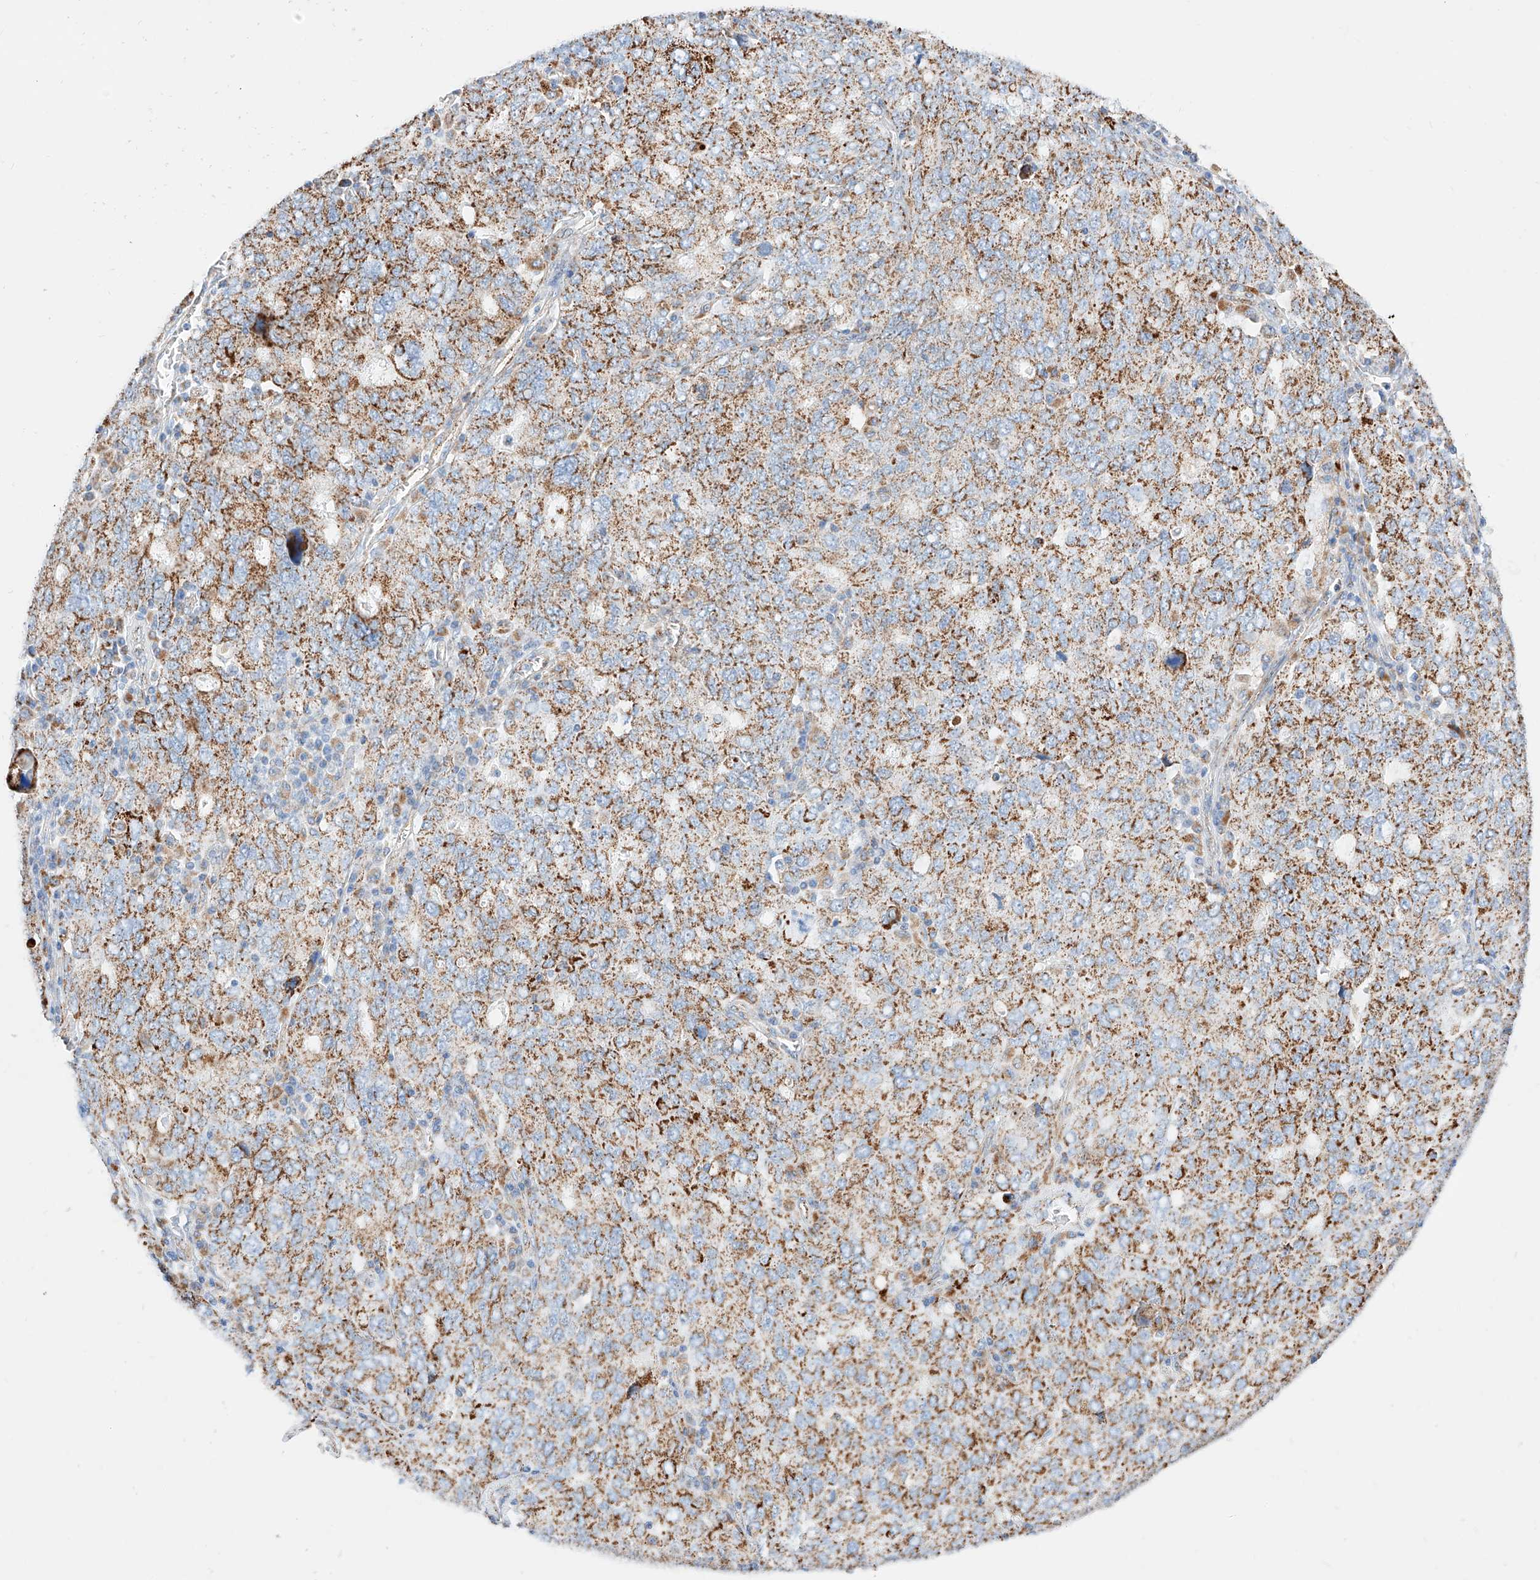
{"staining": {"intensity": "moderate", "quantity": ">75%", "location": "cytoplasmic/membranous"}, "tissue": "ovarian cancer", "cell_type": "Tumor cells", "image_type": "cancer", "snomed": [{"axis": "morphology", "description": "Carcinoma, endometroid"}, {"axis": "topography", "description": "Ovary"}], "caption": "Endometroid carcinoma (ovarian) stained with a brown dye reveals moderate cytoplasmic/membranous positive positivity in about >75% of tumor cells.", "gene": "C6orf62", "patient": {"sex": "female", "age": 62}}